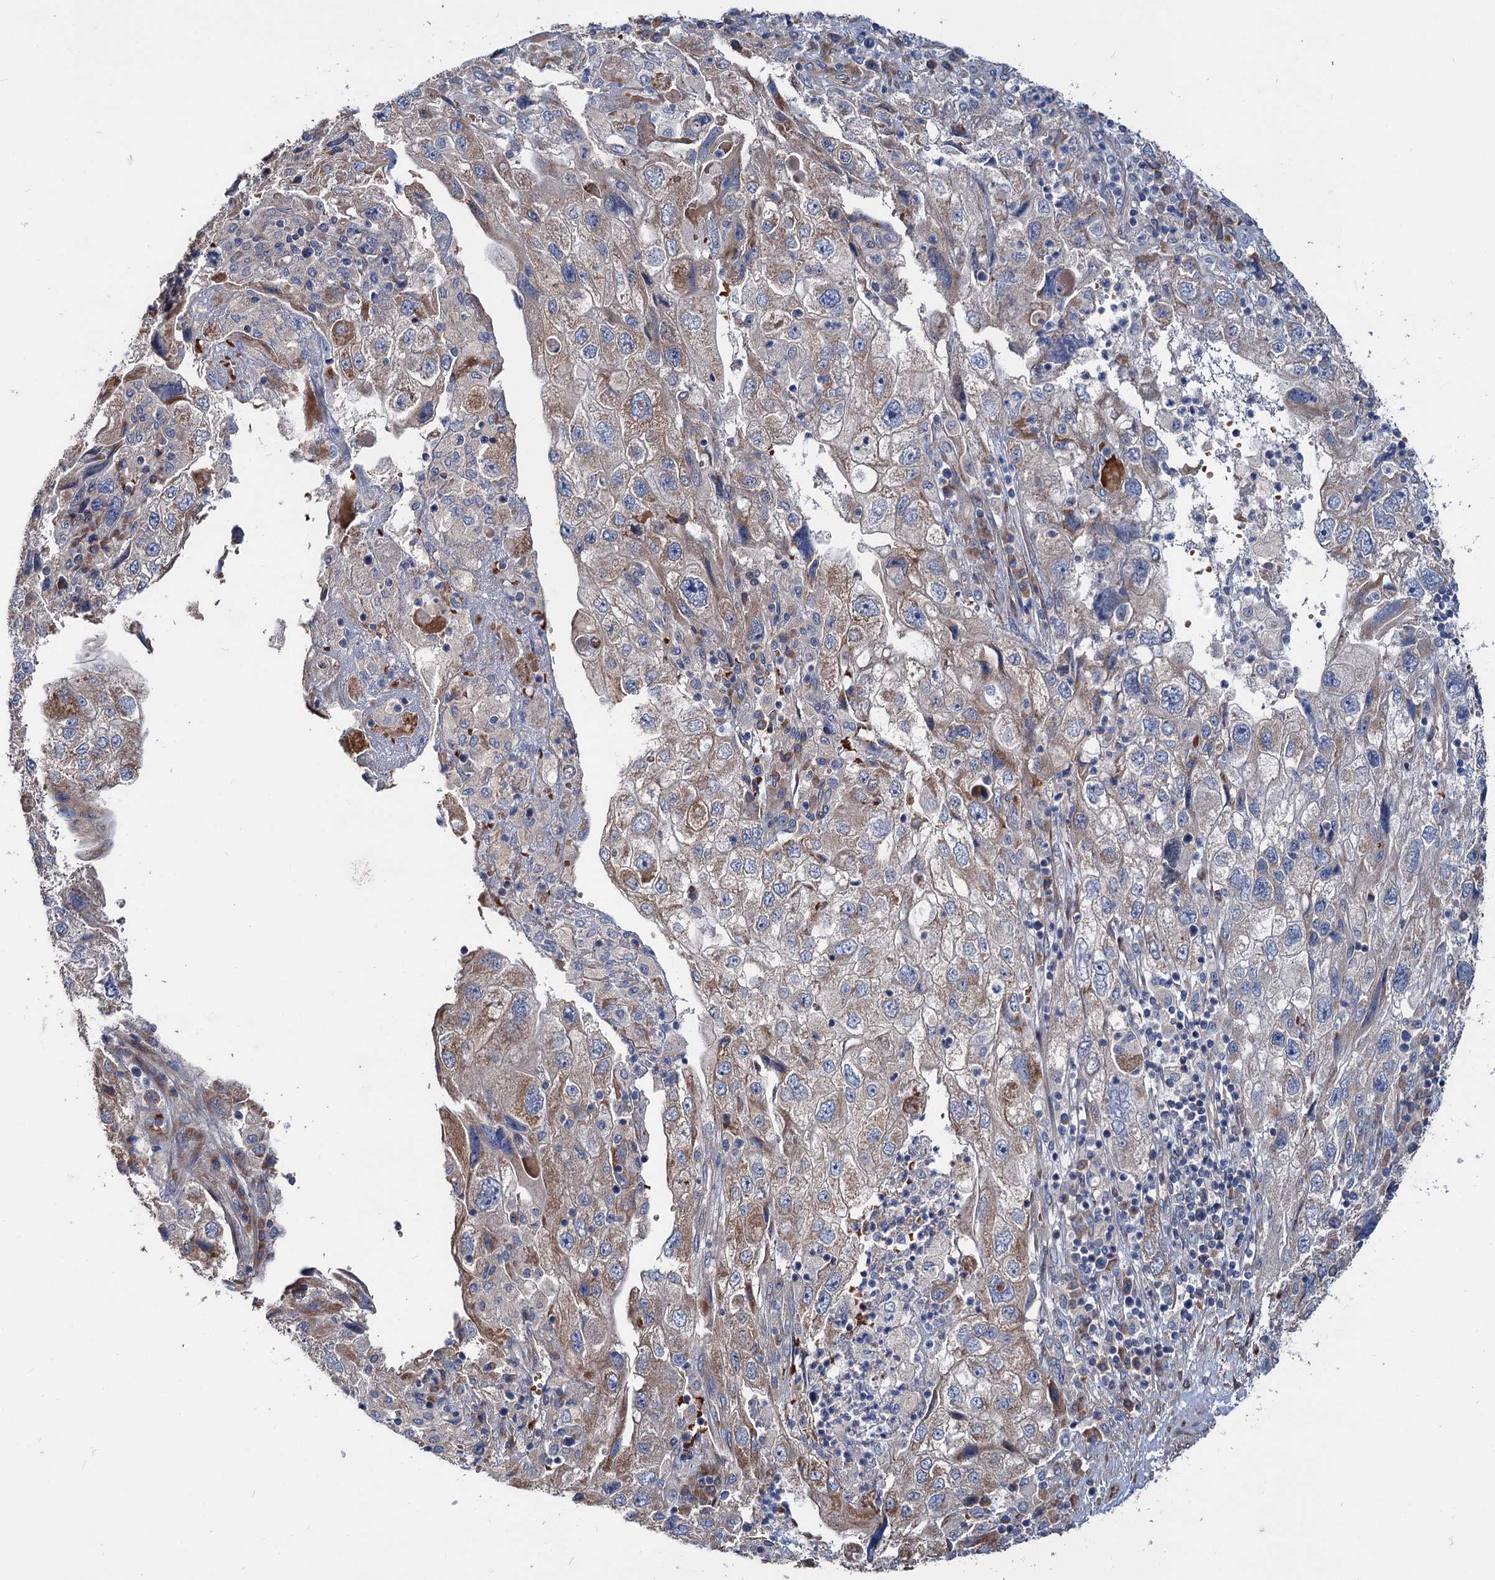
{"staining": {"intensity": "moderate", "quantity": "25%-75%", "location": "cytoplasmic/membranous"}, "tissue": "endometrial cancer", "cell_type": "Tumor cells", "image_type": "cancer", "snomed": [{"axis": "morphology", "description": "Adenocarcinoma, NOS"}, {"axis": "topography", "description": "Endometrium"}], "caption": "Immunohistochemical staining of human adenocarcinoma (endometrial) exhibits medium levels of moderate cytoplasmic/membranous protein positivity in about 25%-75% of tumor cells.", "gene": "PTDSS2", "patient": {"sex": "female", "age": 49}}